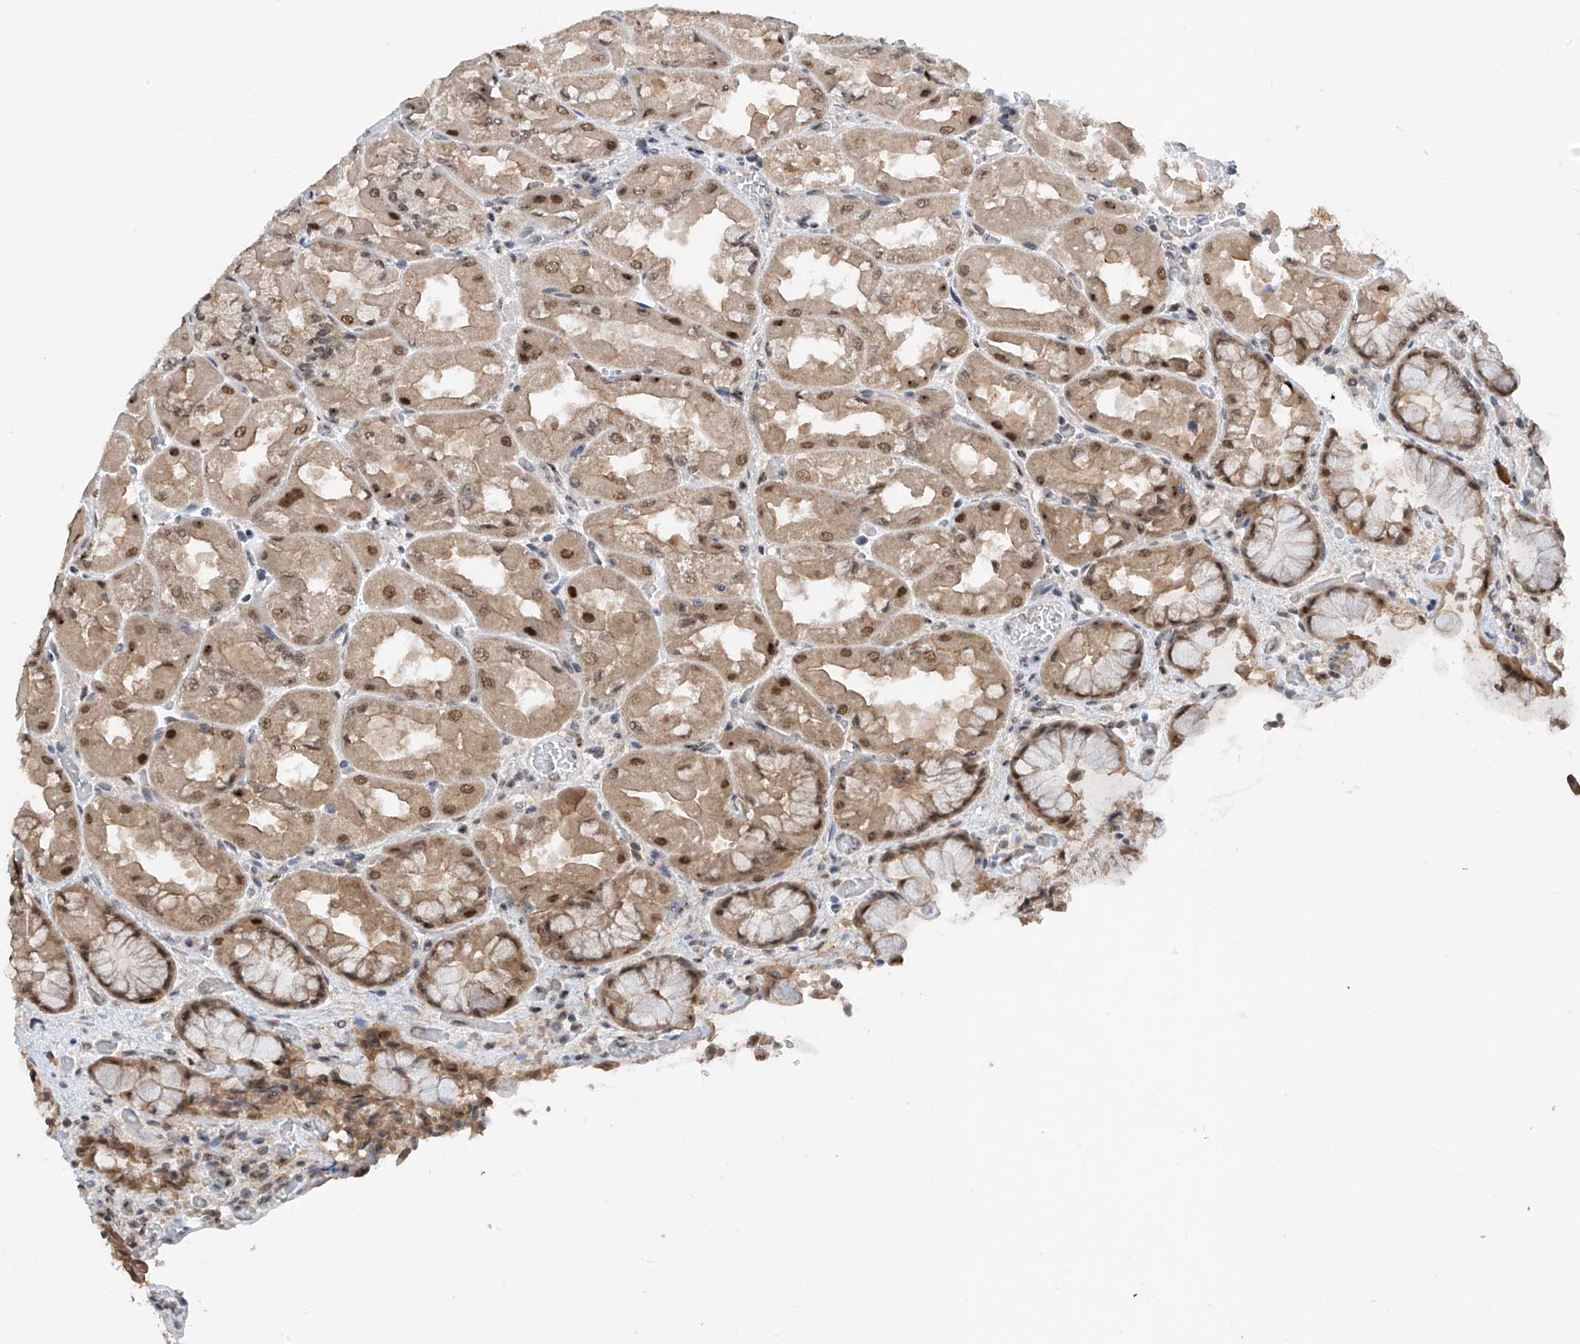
{"staining": {"intensity": "strong", "quantity": ">75%", "location": "nuclear"}, "tissue": "stomach", "cell_type": "Glandular cells", "image_type": "normal", "snomed": [{"axis": "morphology", "description": "Normal tissue, NOS"}, {"axis": "topography", "description": "Stomach"}], "caption": "Stomach stained with a brown dye exhibits strong nuclear positive expression in about >75% of glandular cells.", "gene": "RPAIN", "patient": {"sex": "female", "age": 61}}